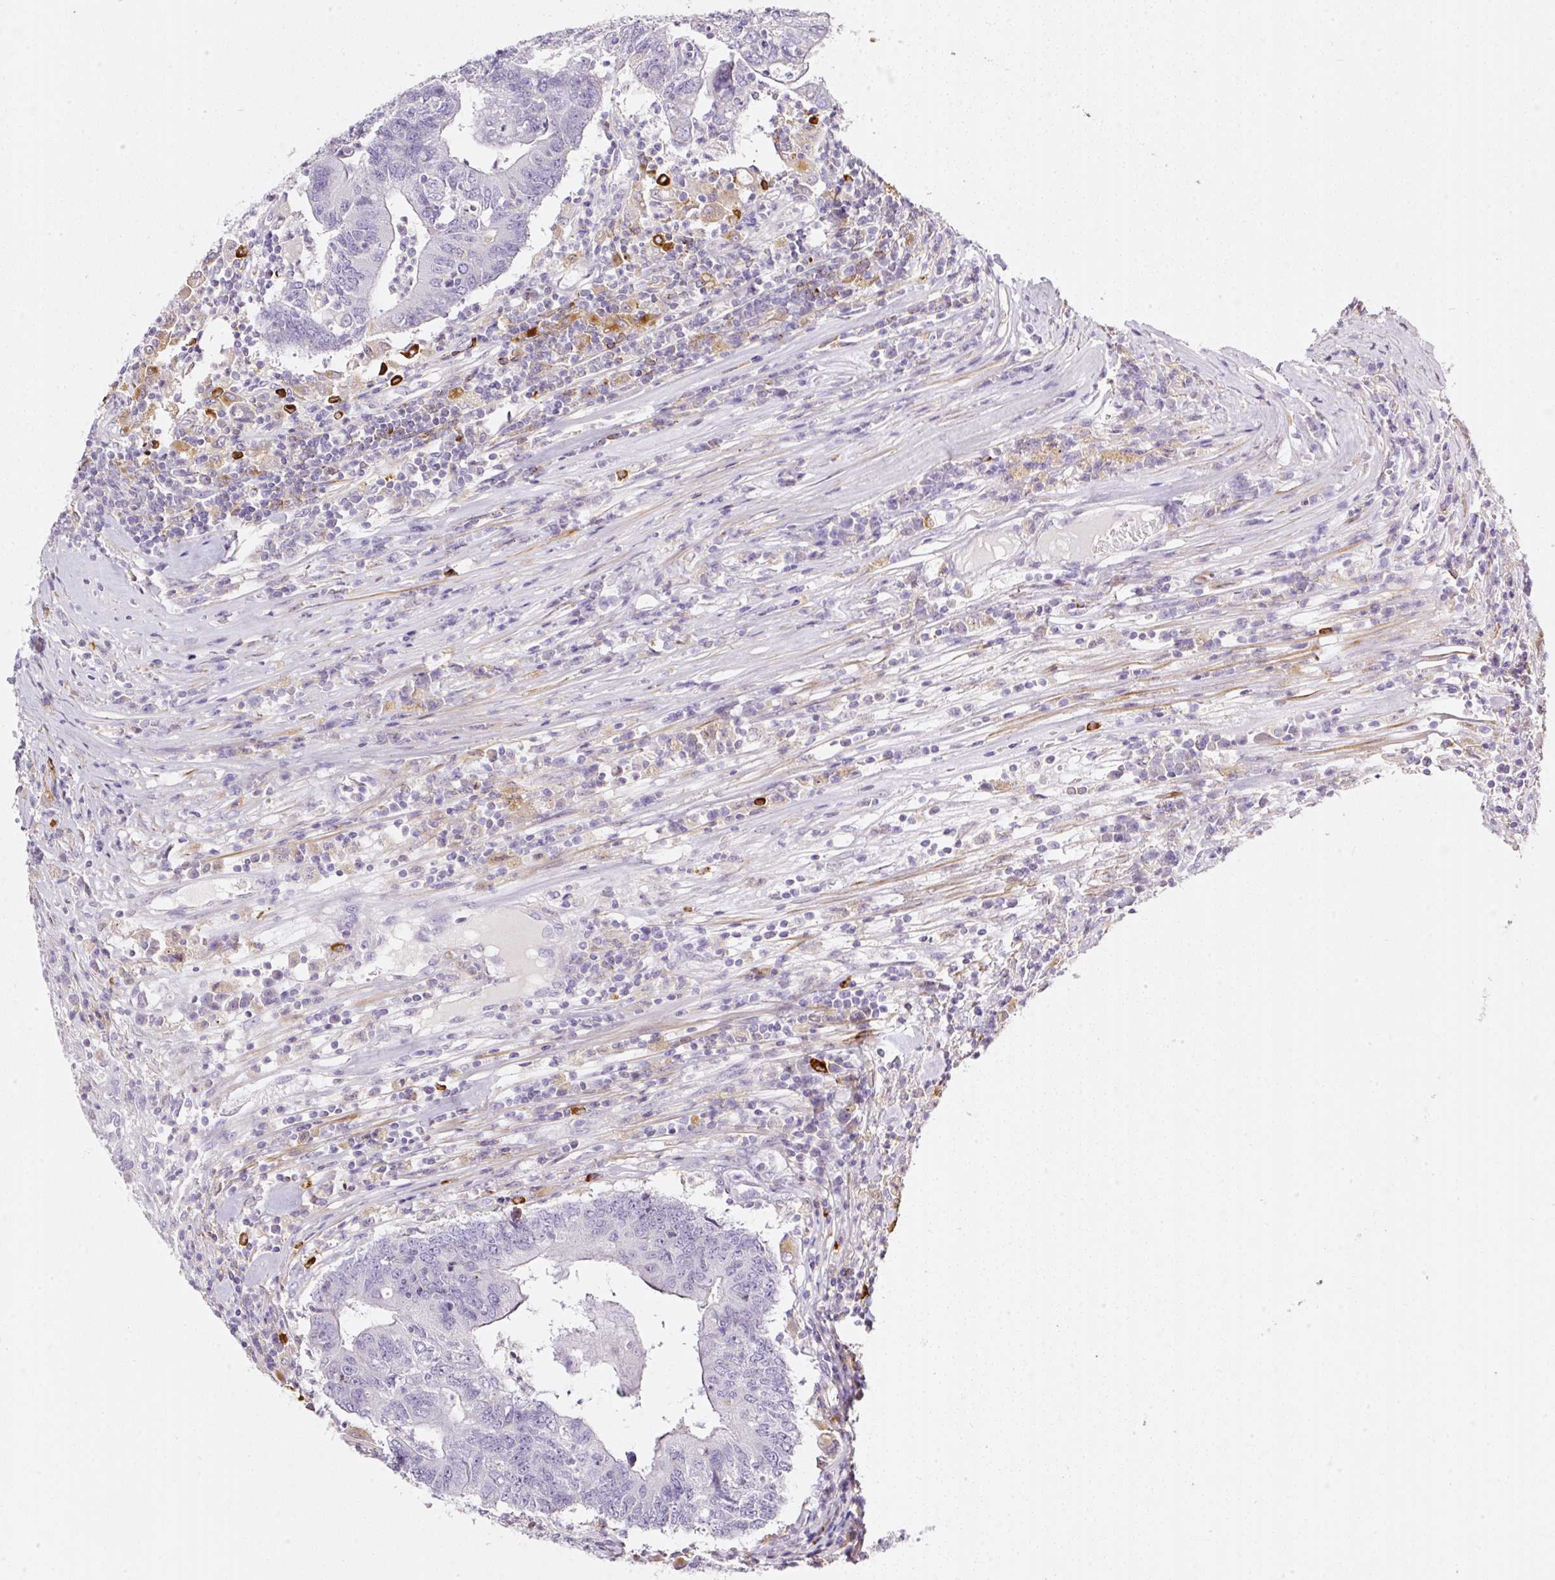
{"staining": {"intensity": "negative", "quantity": "none", "location": "none"}, "tissue": "colorectal cancer", "cell_type": "Tumor cells", "image_type": "cancer", "snomed": [{"axis": "morphology", "description": "Adenocarcinoma, NOS"}, {"axis": "topography", "description": "Colon"}], "caption": "A high-resolution histopathology image shows immunohistochemistry staining of colorectal cancer, which demonstrates no significant staining in tumor cells.", "gene": "CYB561A3", "patient": {"sex": "female", "age": 48}}